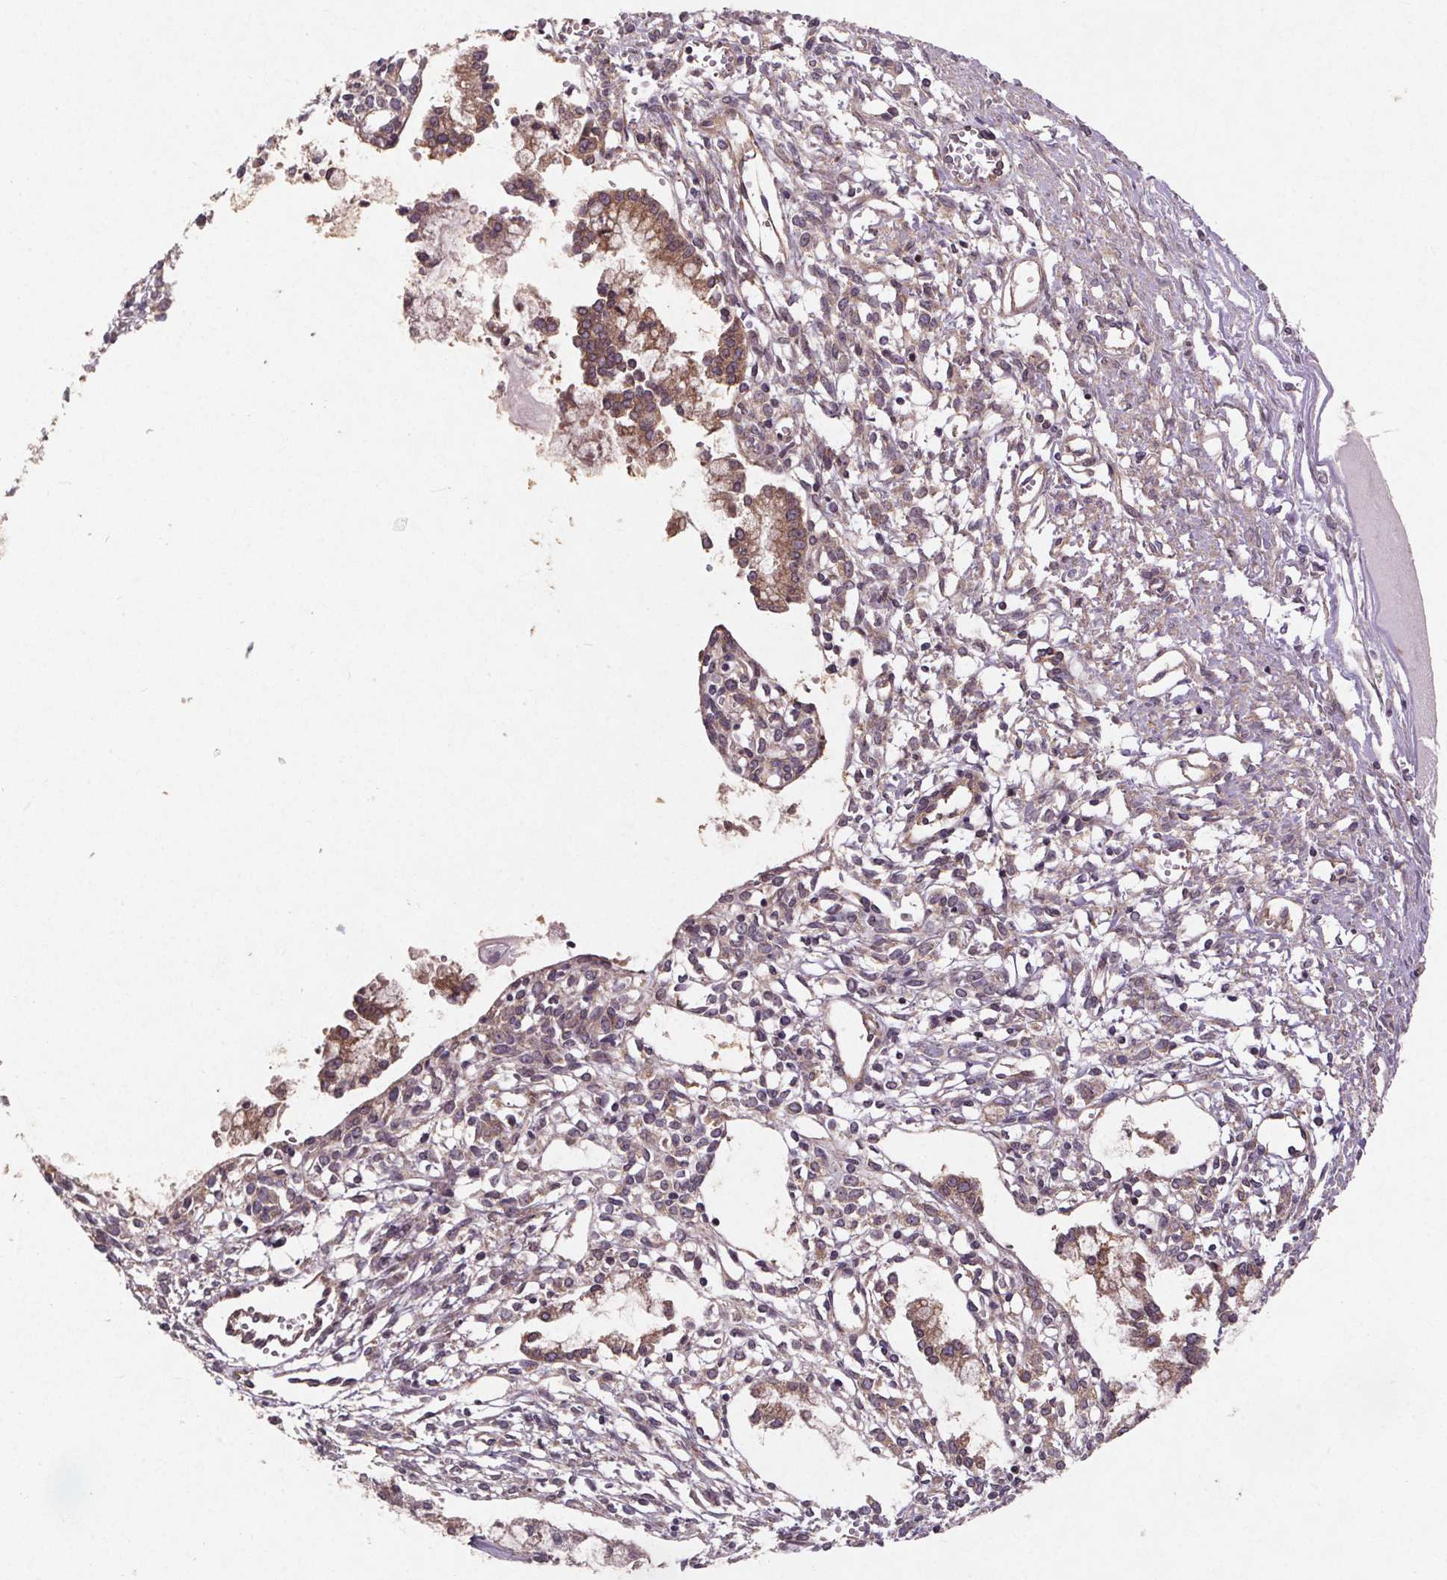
{"staining": {"intensity": "weak", "quantity": "25%-75%", "location": "cytoplasmic/membranous"}, "tissue": "ovarian cancer", "cell_type": "Tumor cells", "image_type": "cancer", "snomed": [{"axis": "morphology", "description": "Cystadenocarcinoma, mucinous, NOS"}, {"axis": "topography", "description": "Ovary"}], "caption": "This histopathology image displays immunohistochemistry (IHC) staining of ovarian cancer (mucinous cystadenocarcinoma), with low weak cytoplasmic/membranous positivity in about 25%-75% of tumor cells.", "gene": "STRN3", "patient": {"sex": "female", "age": 34}}